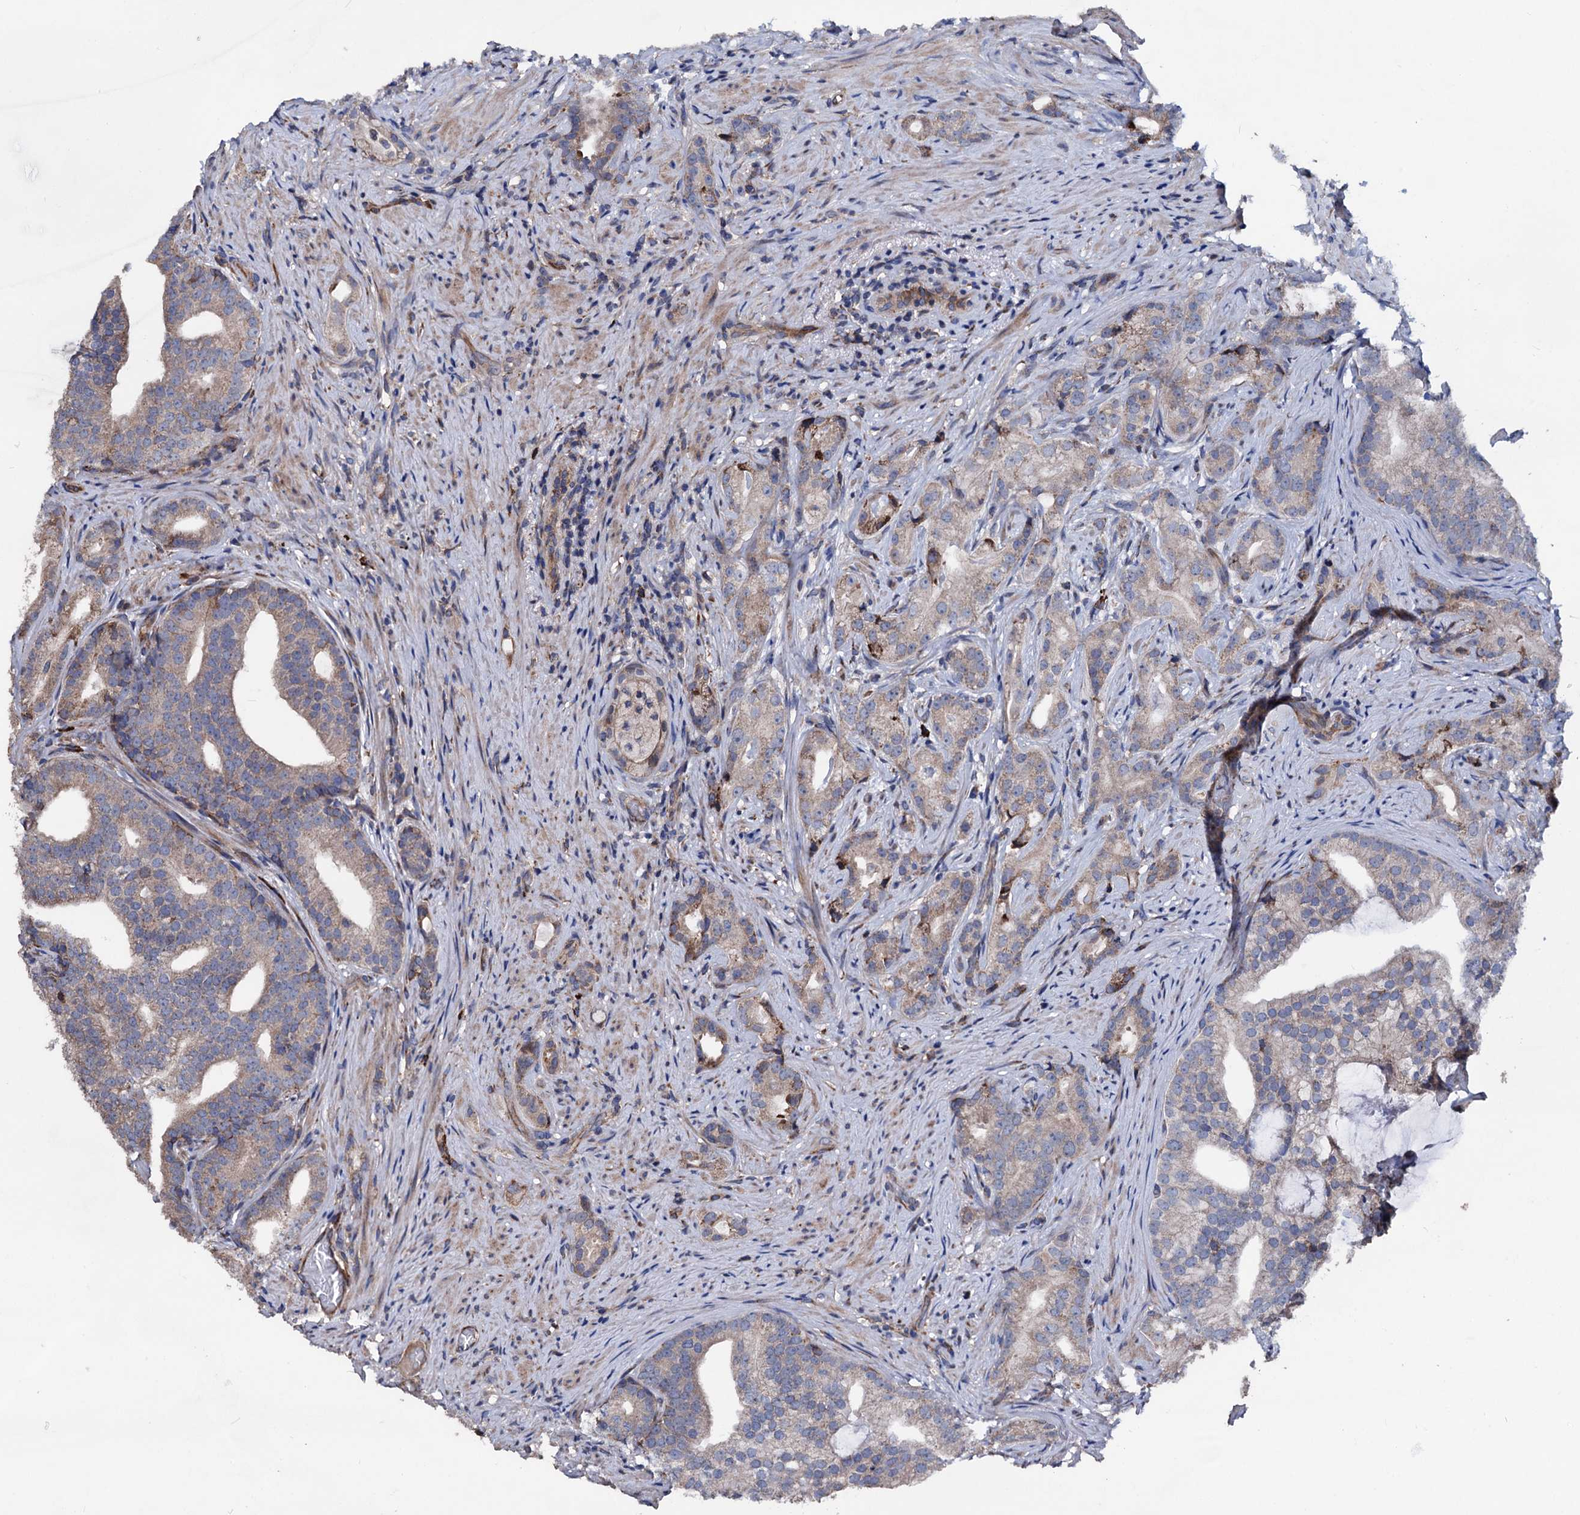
{"staining": {"intensity": "weak", "quantity": "25%-75%", "location": "cytoplasmic/membranous"}, "tissue": "prostate cancer", "cell_type": "Tumor cells", "image_type": "cancer", "snomed": [{"axis": "morphology", "description": "Adenocarcinoma, Low grade"}, {"axis": "topography", "description": "Prostate"}], "caption": "Immunohistochemical staining of human prostate cancer reveals low levels of weak cytoplasmic/membranous expression in approximately 25%-75% of tumor cells.", "gene": "AKAP11", "patient": {"sex": "male", "age": 71}}